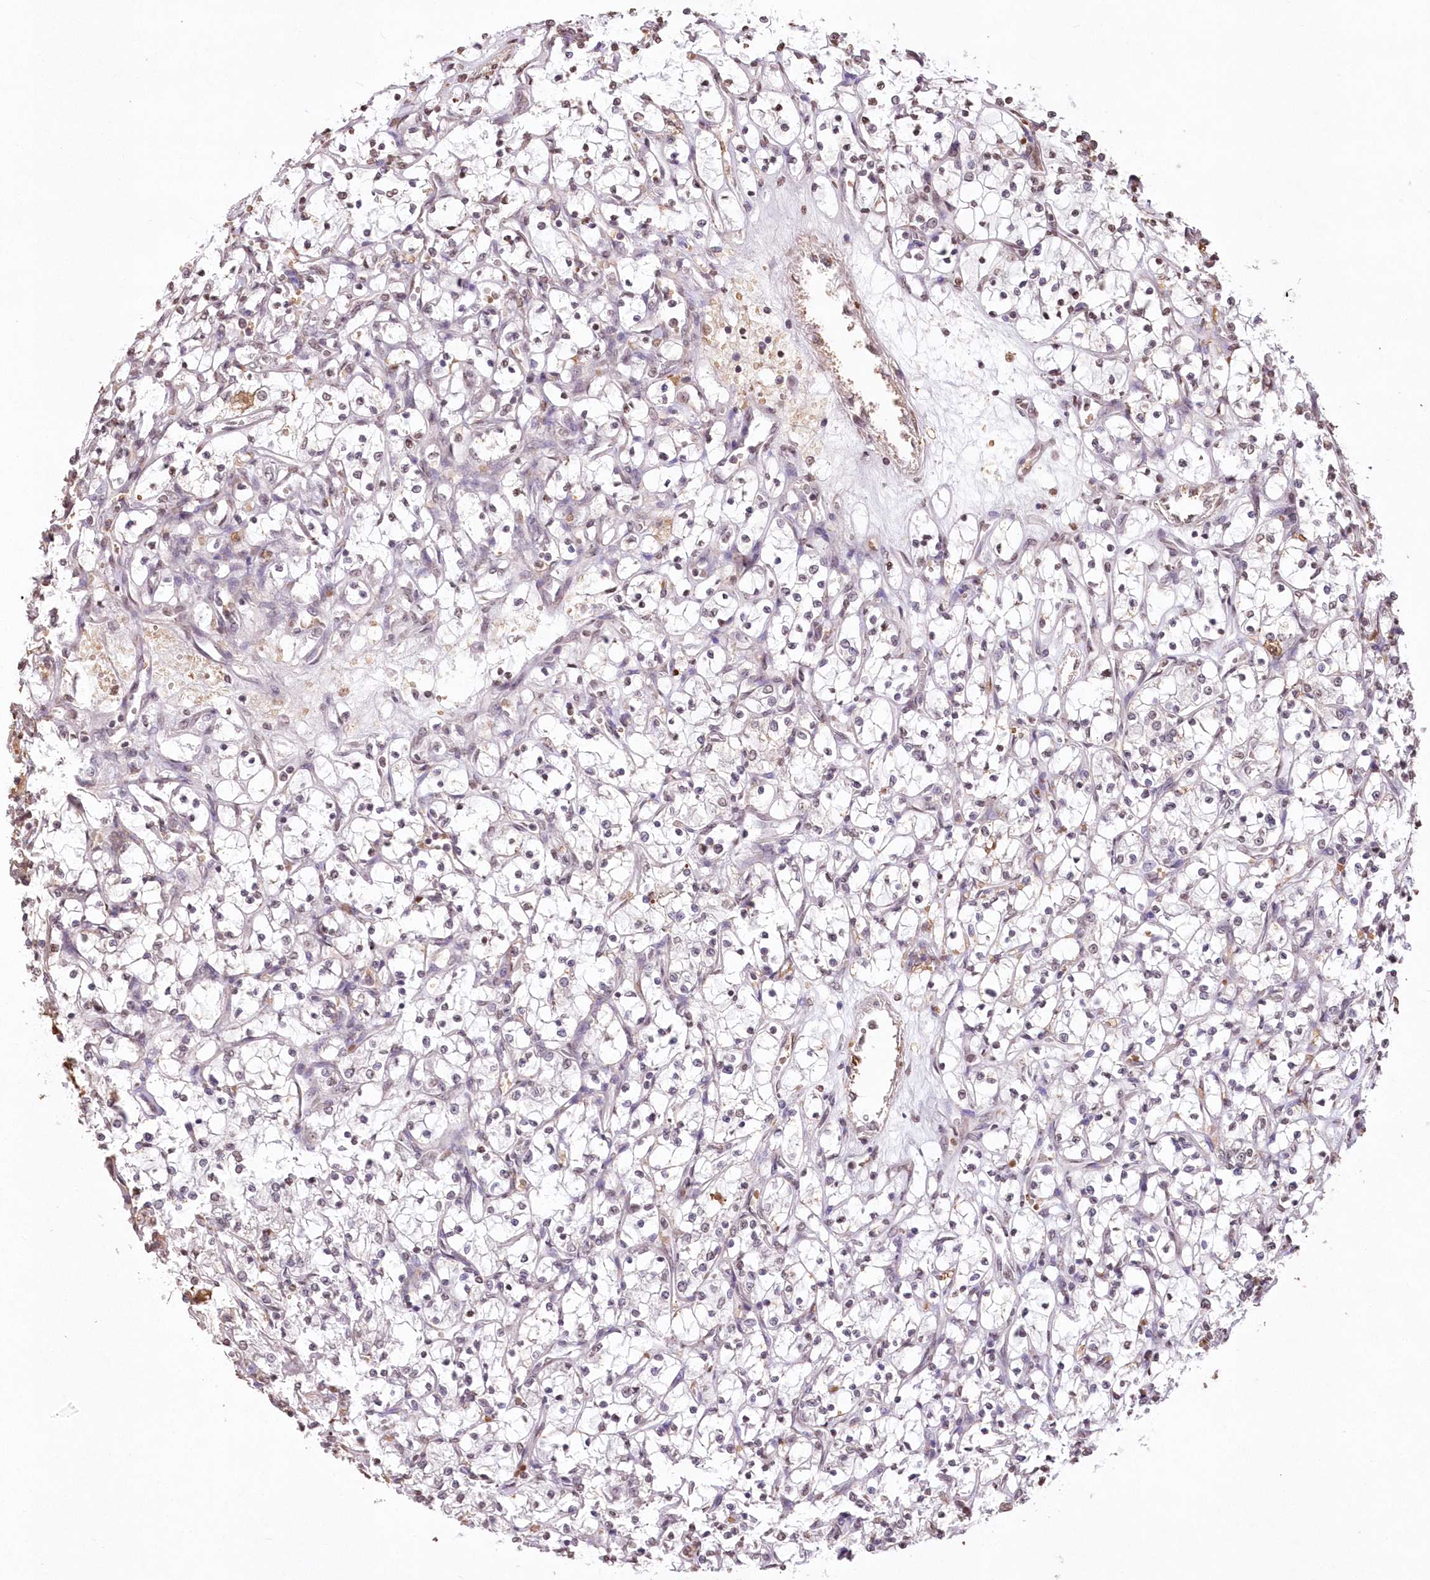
{"staining": {"intensity": "moderate", "quantity": "<25%", "location": "nuclear"}, "tissue": "renal cancer", "cell_type": "Tumor cells", "image_type": "cancer", "snomed": [{"axis": "morphology", "description": "Adenocarcinoma, NOS"}, {"axis": "topography", "description": "Kidney"}], "caption": "Brown immunohistochemical staining in renal cancer (adenocarcinoma) reveals moderate nuclear positivity in approximately <25% of tumor cells.", "gene": "RBM27", "patient": {"sex": "female", "age": 69}}